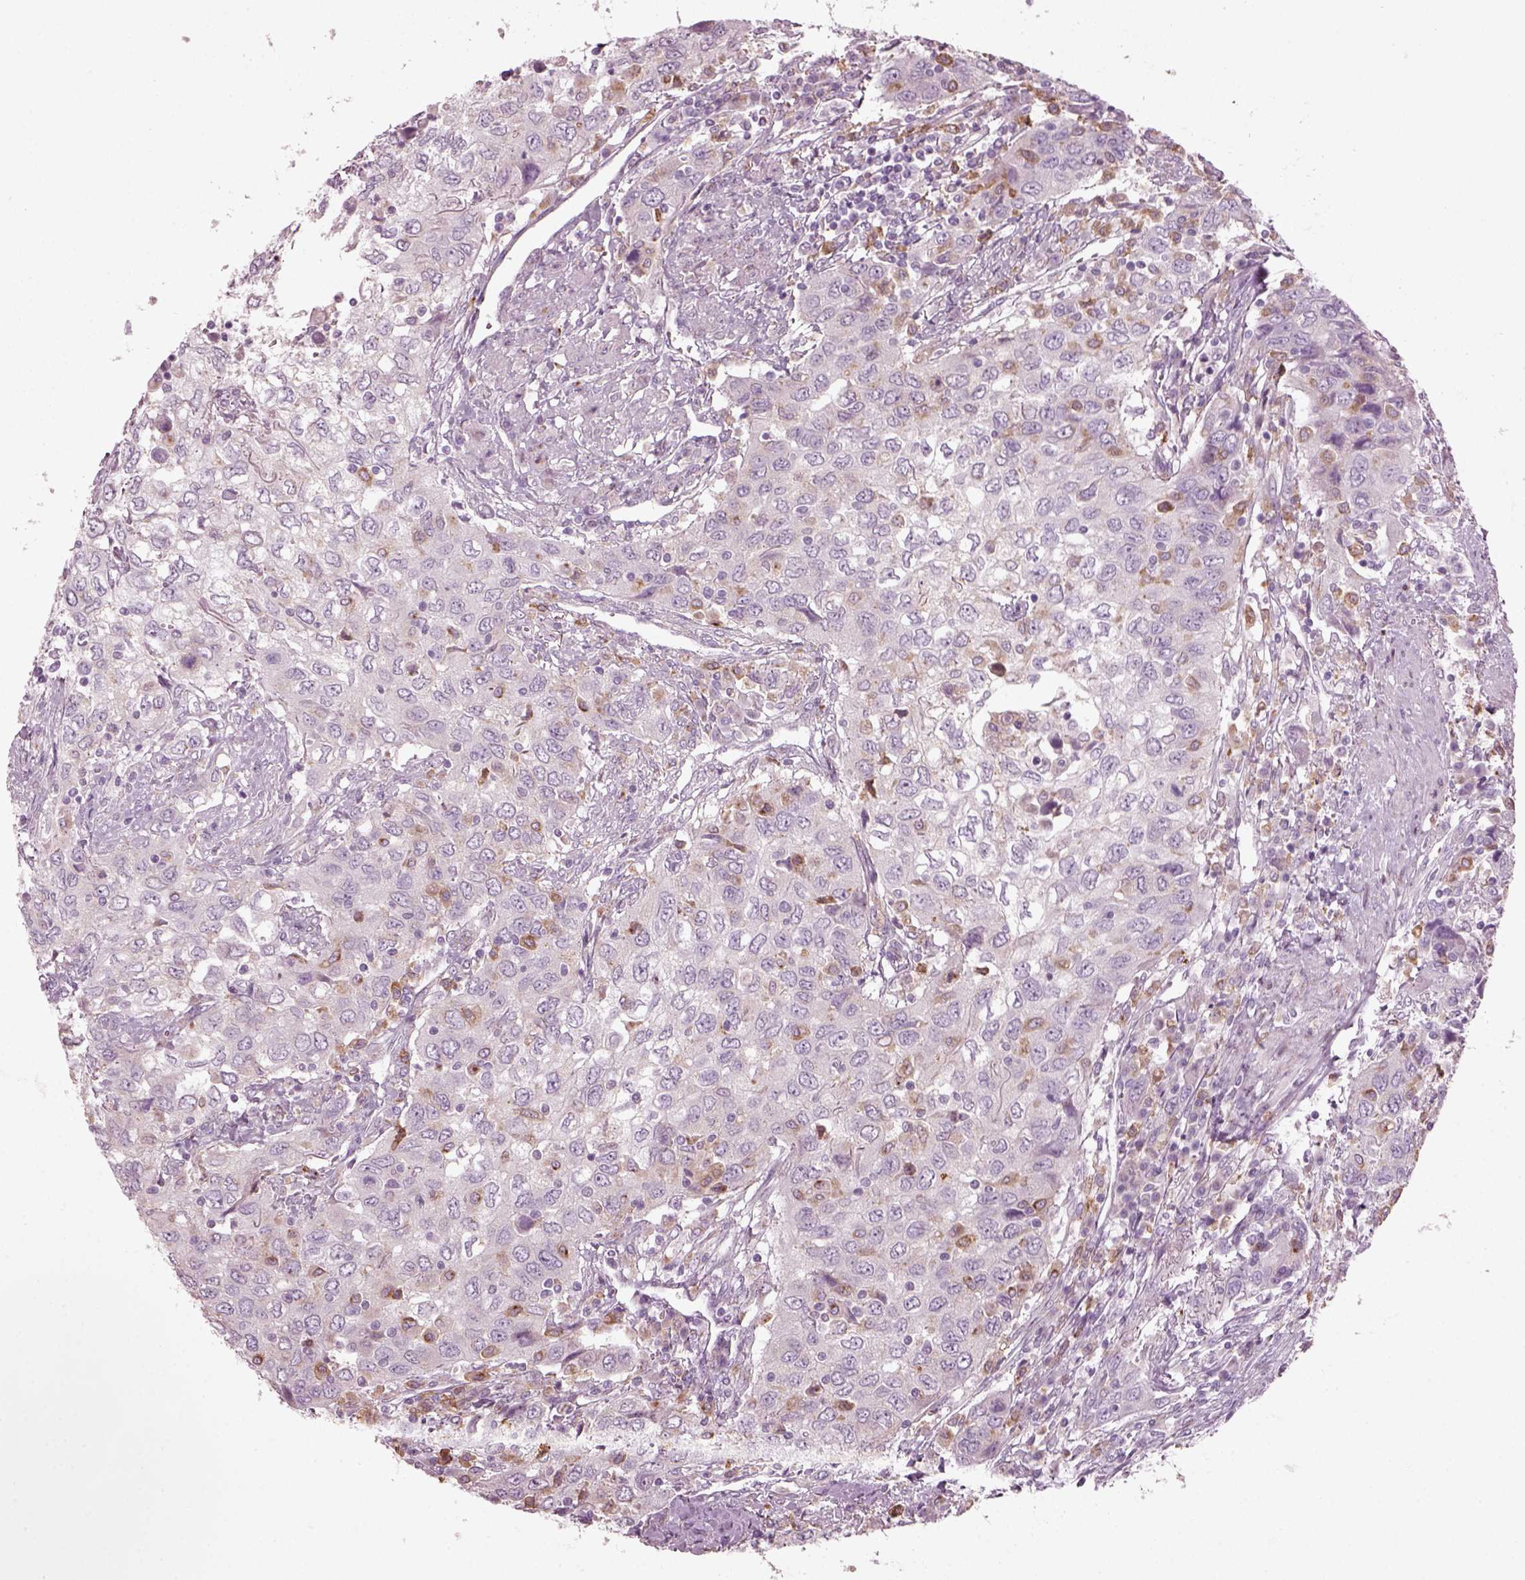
{"staining": {"intensity": "weak", "quantity": "<25%", "location": "cytoplasmic/membranous"}, "tissue": "urothelial cancer", "cell_type": "Tumor cells", "image_type": "cancer", "snomed": [{"axis": "morphology", "description": "Urothelial carcinoma, High grade"}, {"axis": "topography", "description": "Urinary bladder"}], "caption": "Immunohistochemical staining of high-grade urothelial carcinoma reveals no significant positivity in tumor cells.", "gene": "TMEM231", "patient": {"sex": "male", "age": 76}}